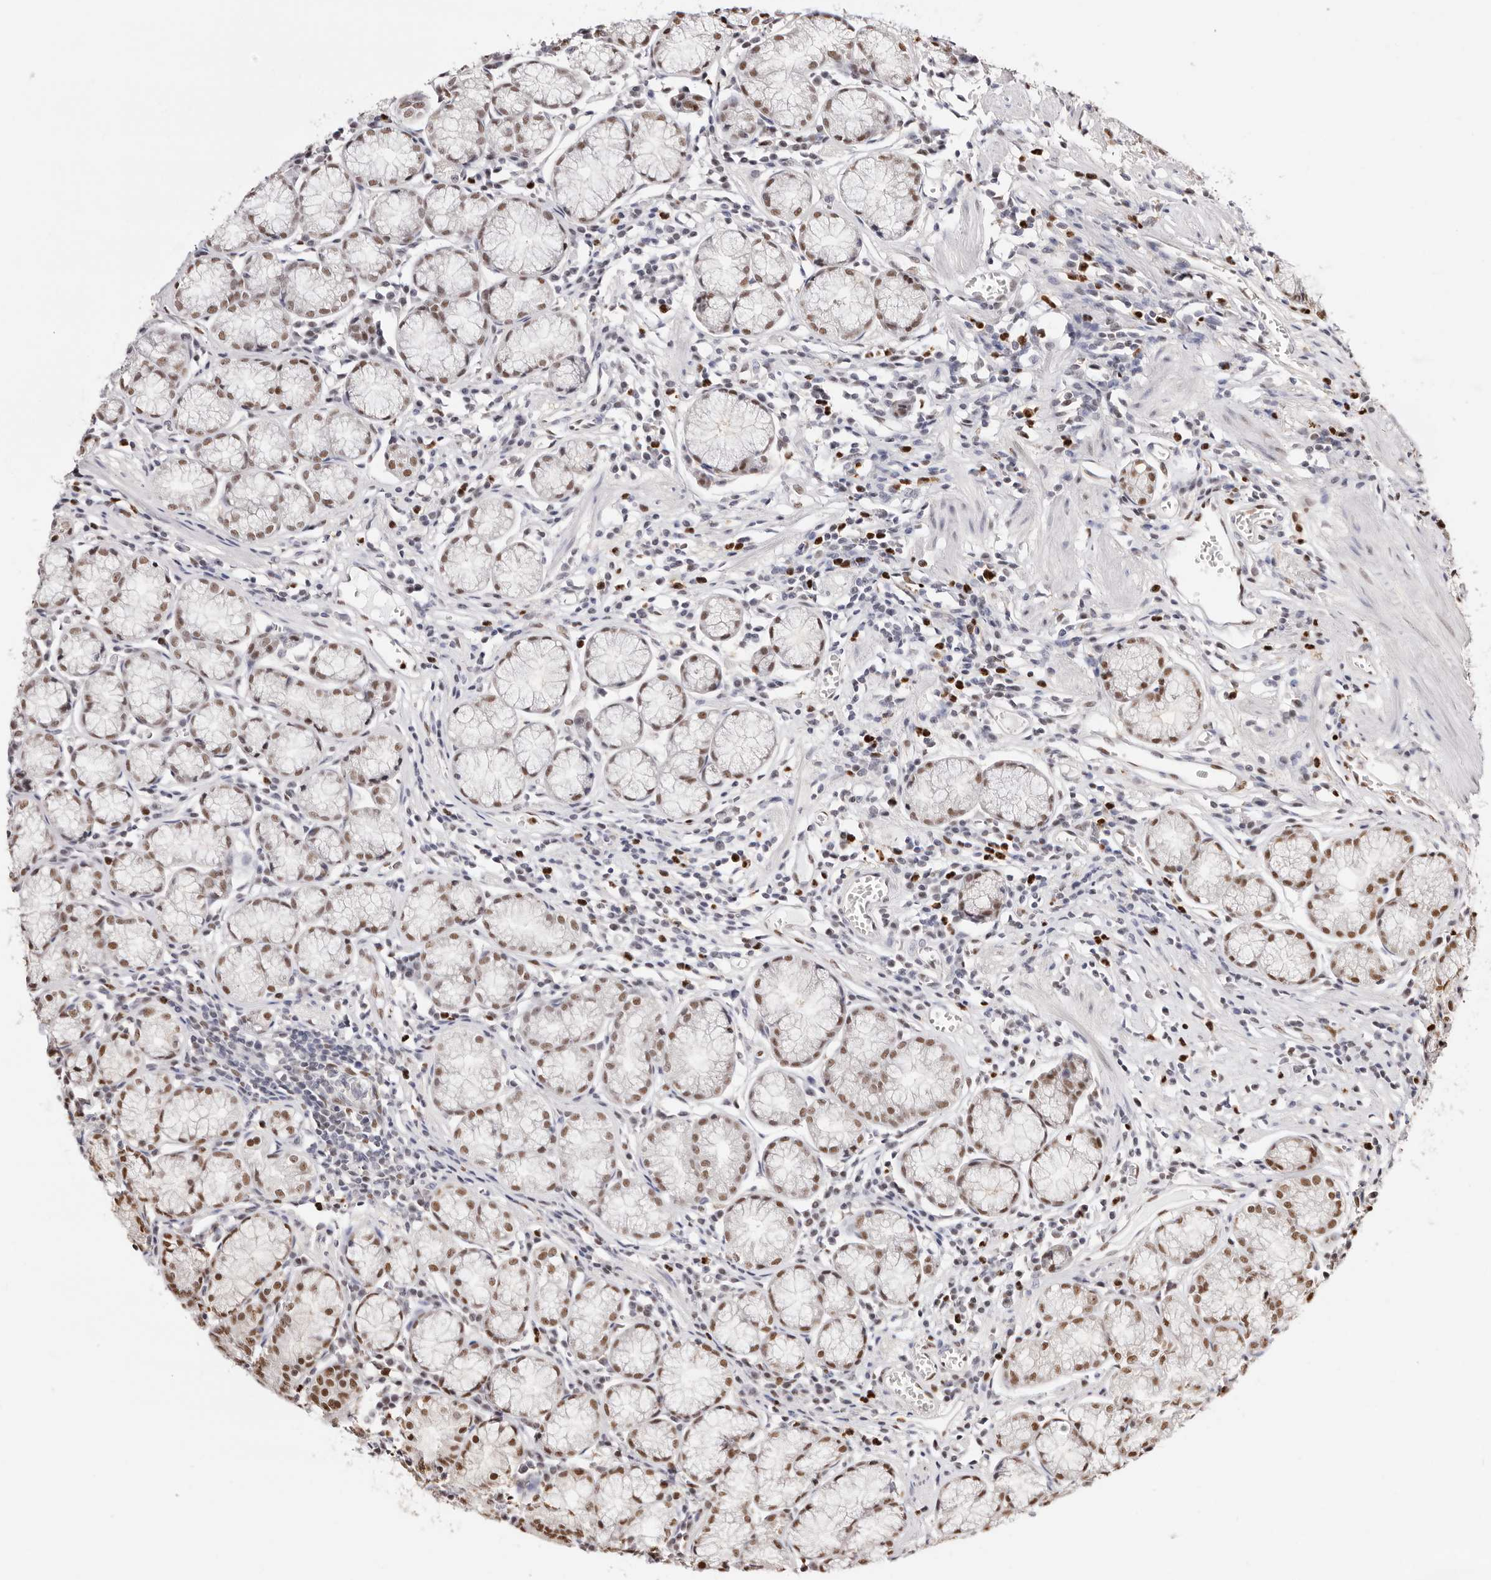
{"staining": {"intensity": "moderate", "quantity": ">75%", "location": "nuclear"}, "tissue": "stomach", "cell_type": "Glandular cells", "image_type": "normal", "snomed": [{"axis": "morphology", "description": "Normal tissue, NOS"}, {"axis": "topography", "description": "Stomach"}], "caption": "About >75% of glandular cells in benign stomach exhibit moderate nuclear protein staining as visualized by brown immunohistochemical staining.", "gene": "TKT", "patient": {"sex": "male", "age": 55}}